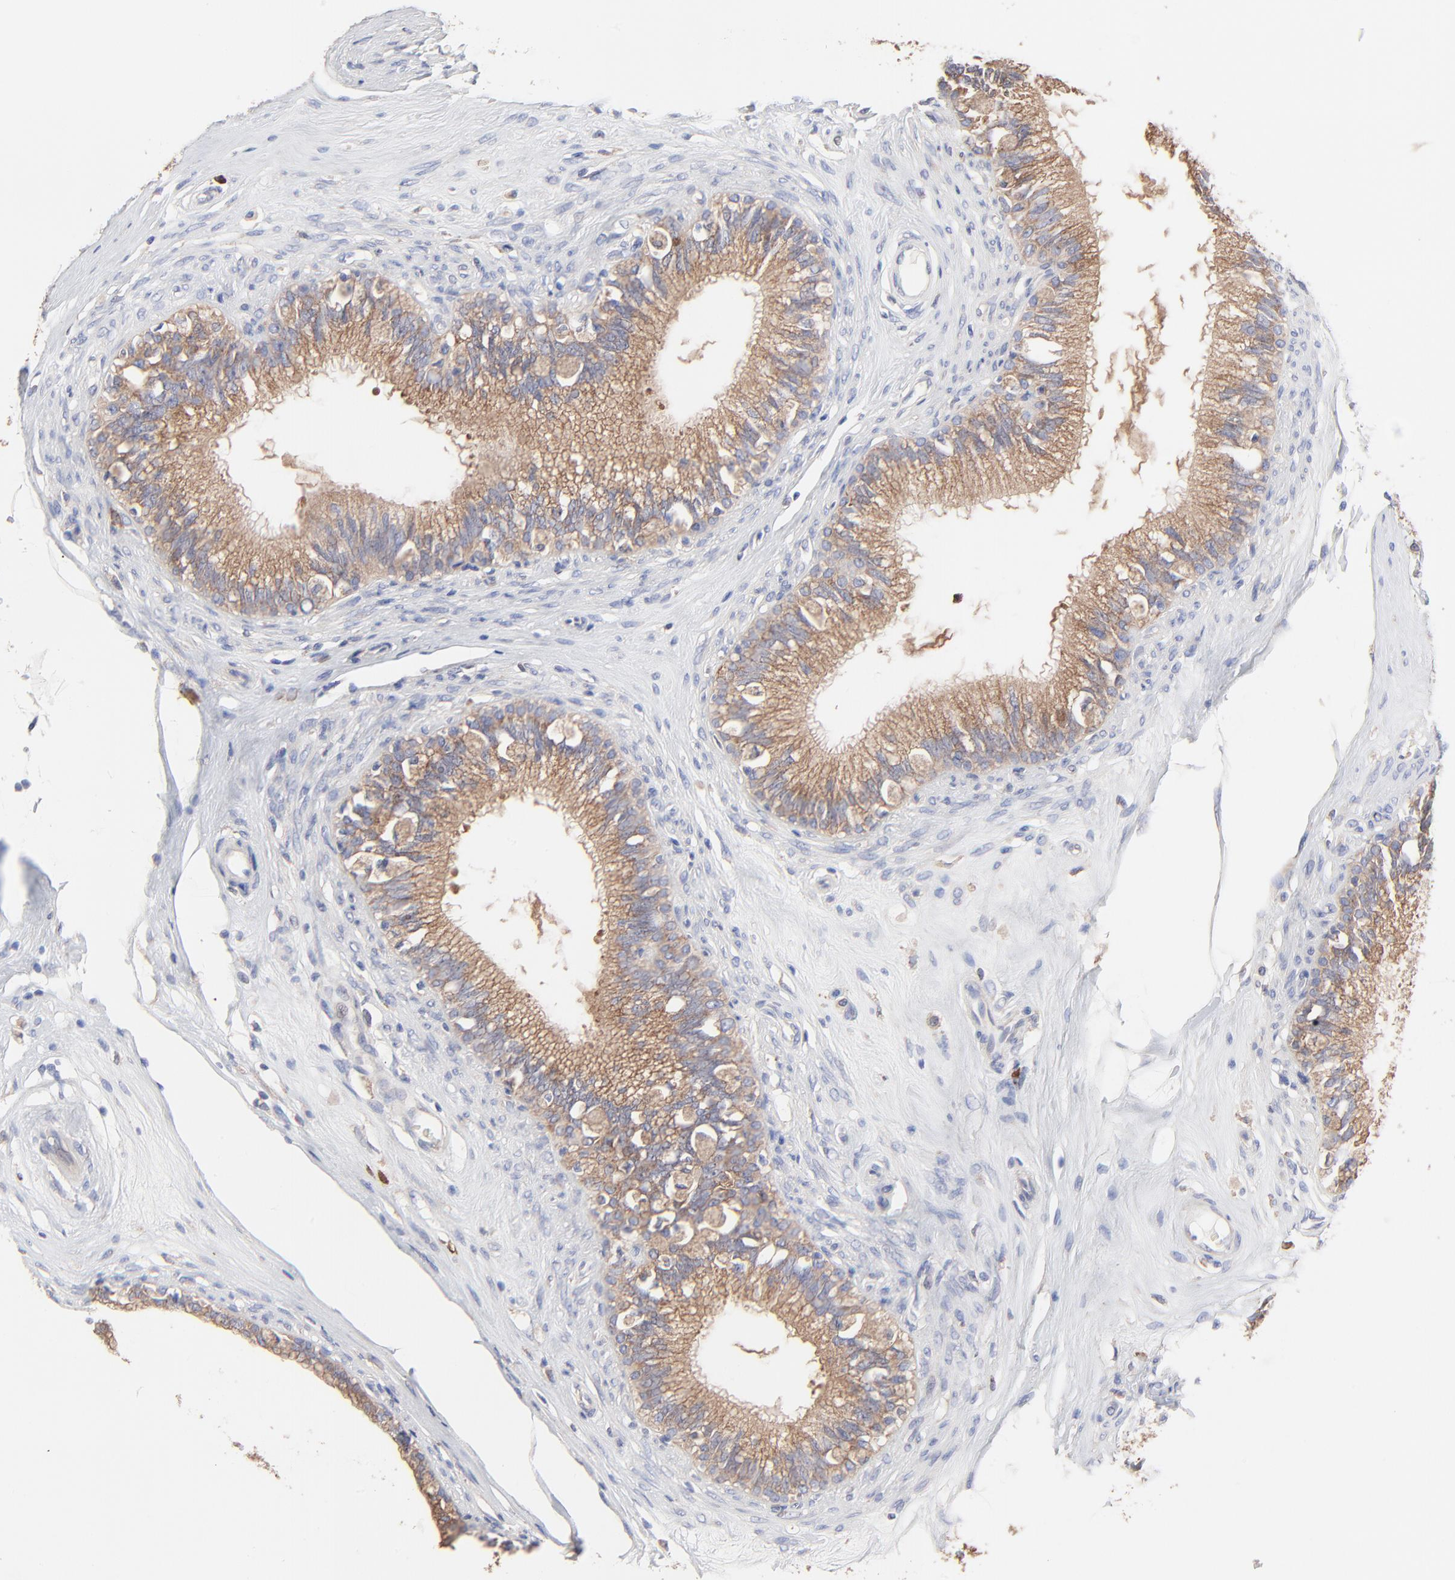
{"staining": {"intensity": "moderate", "quantity": ">75%", "location": "cytoplasmic/membranous"}, "tissue": "epididymis", "cell_type": "Glandular cells", "image_type": "normal", "snomed": [{"axis": "morphology", "description": "Normal tissue, NOS"}, {"axis": "morphology", "description": "Inflammation, NOS"}, {"axis": "topography", "description": "Epididymis"}], "caption": "Immunohistochemical staining of normal human epididymis exhibits medium levels of moderate cytoplasmic/membranous positivity in about >75% of glandular cells. (DAB (3,3'-diaminobenzidine) = brown stain, brightfield microscopy at high magnification).", "gene": "PPFIBP2", "patient": {"sex": "male", "age": 84}}